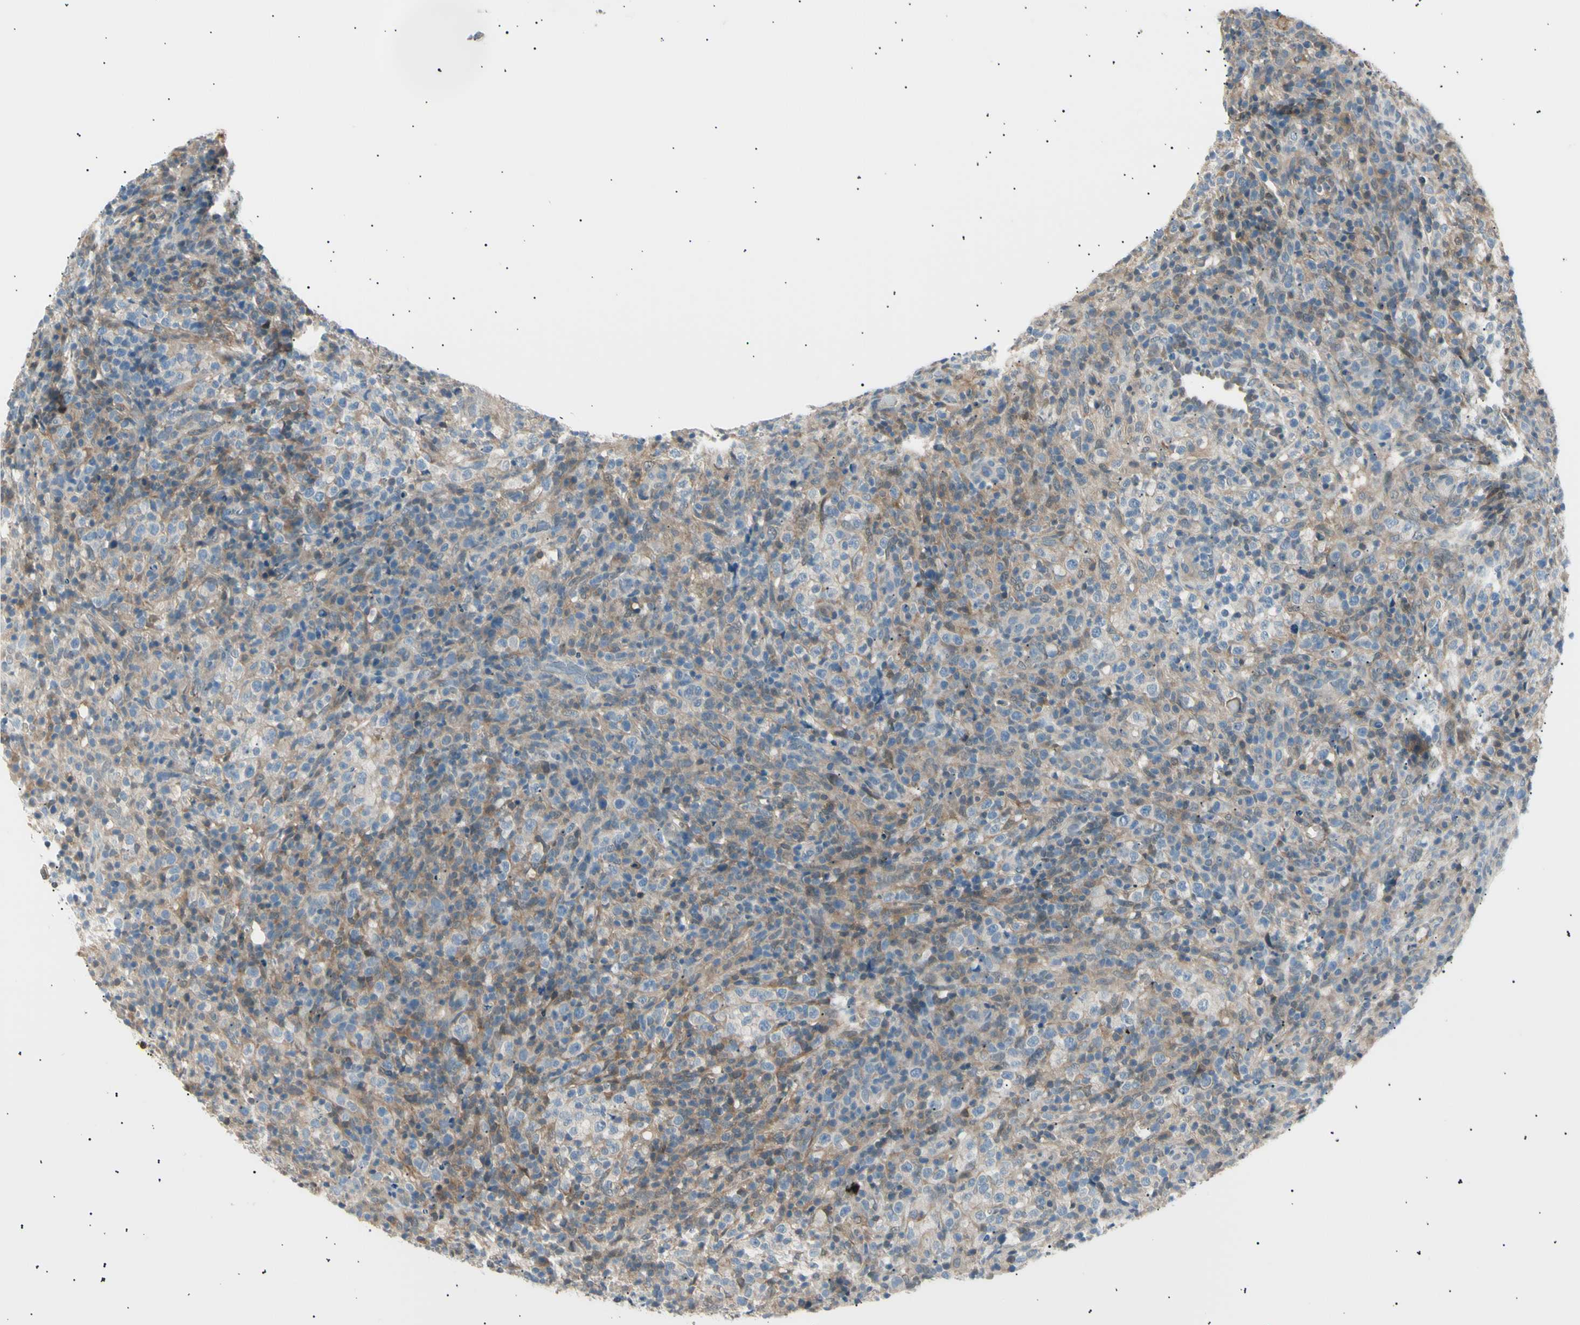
{"staining": {"intensity": "moderate", "quantity": "25%-75%", "location": "cytoplasmic/membranous"}, "tissue": "lymphoma", "cell_type": "Tumor cells", "image_type": "cancer", "snomed": [{"axis": "morphology", "description": "Malignant lymphoma, non-Hodgkin's type, High grade"}, {"axis": "topography", "description": "Lymph node"}], "caption": "IHC staining of lymphoma, which shows medium levels of moderate cytoplasmic/membranous staining in about 25%-75% of tumor cells indicating moderate cytoplasmic/membranous protein expression. The staining was performed using DAB (brown) for protein detection and nuclei were counterstained in hematoxylin (blue).", "gene": "LHPP", "patient": {"sex": "female", "age": 76}}